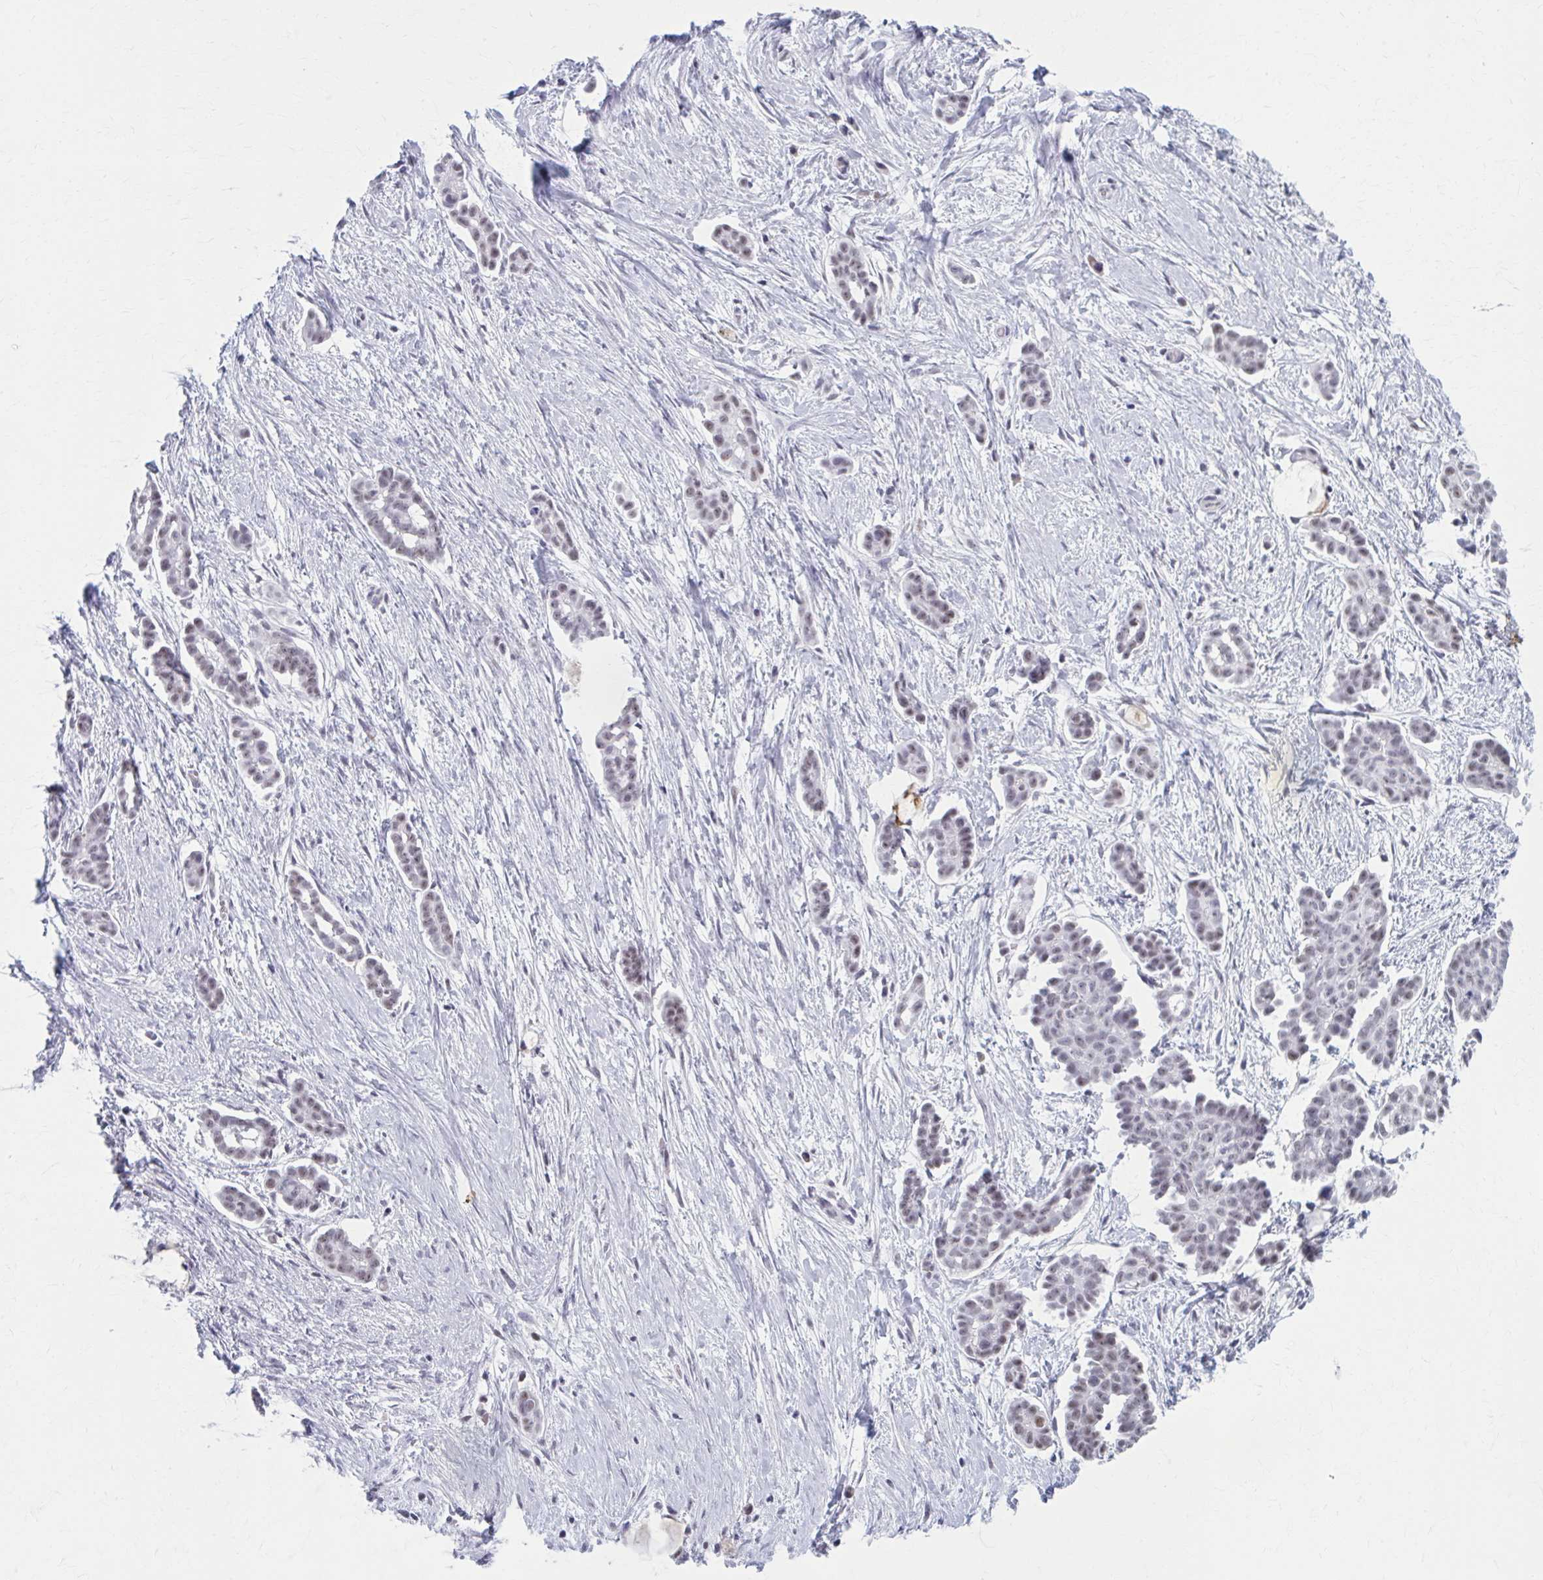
{"staining": {"intensity": "weak", "quantity": ">75%", "location": "nuclear"}, "tissue": "ovarian cancer", "cell_type": "Tumor cells", "image_type": "cancer", "snomed": [{"axis": "morphology", "description": "Cystadenocarcinoma, serous, NOS"}, {"axis": "topography", "description": "Ovary"}], "caption": "The micrograph demonstrates a brown stain indicating the presence of a protein in the nuclear of tumor cells in ovarian cancer.", "gene": "CCDC105", "patient": {"sex": "female", "age": 50}}